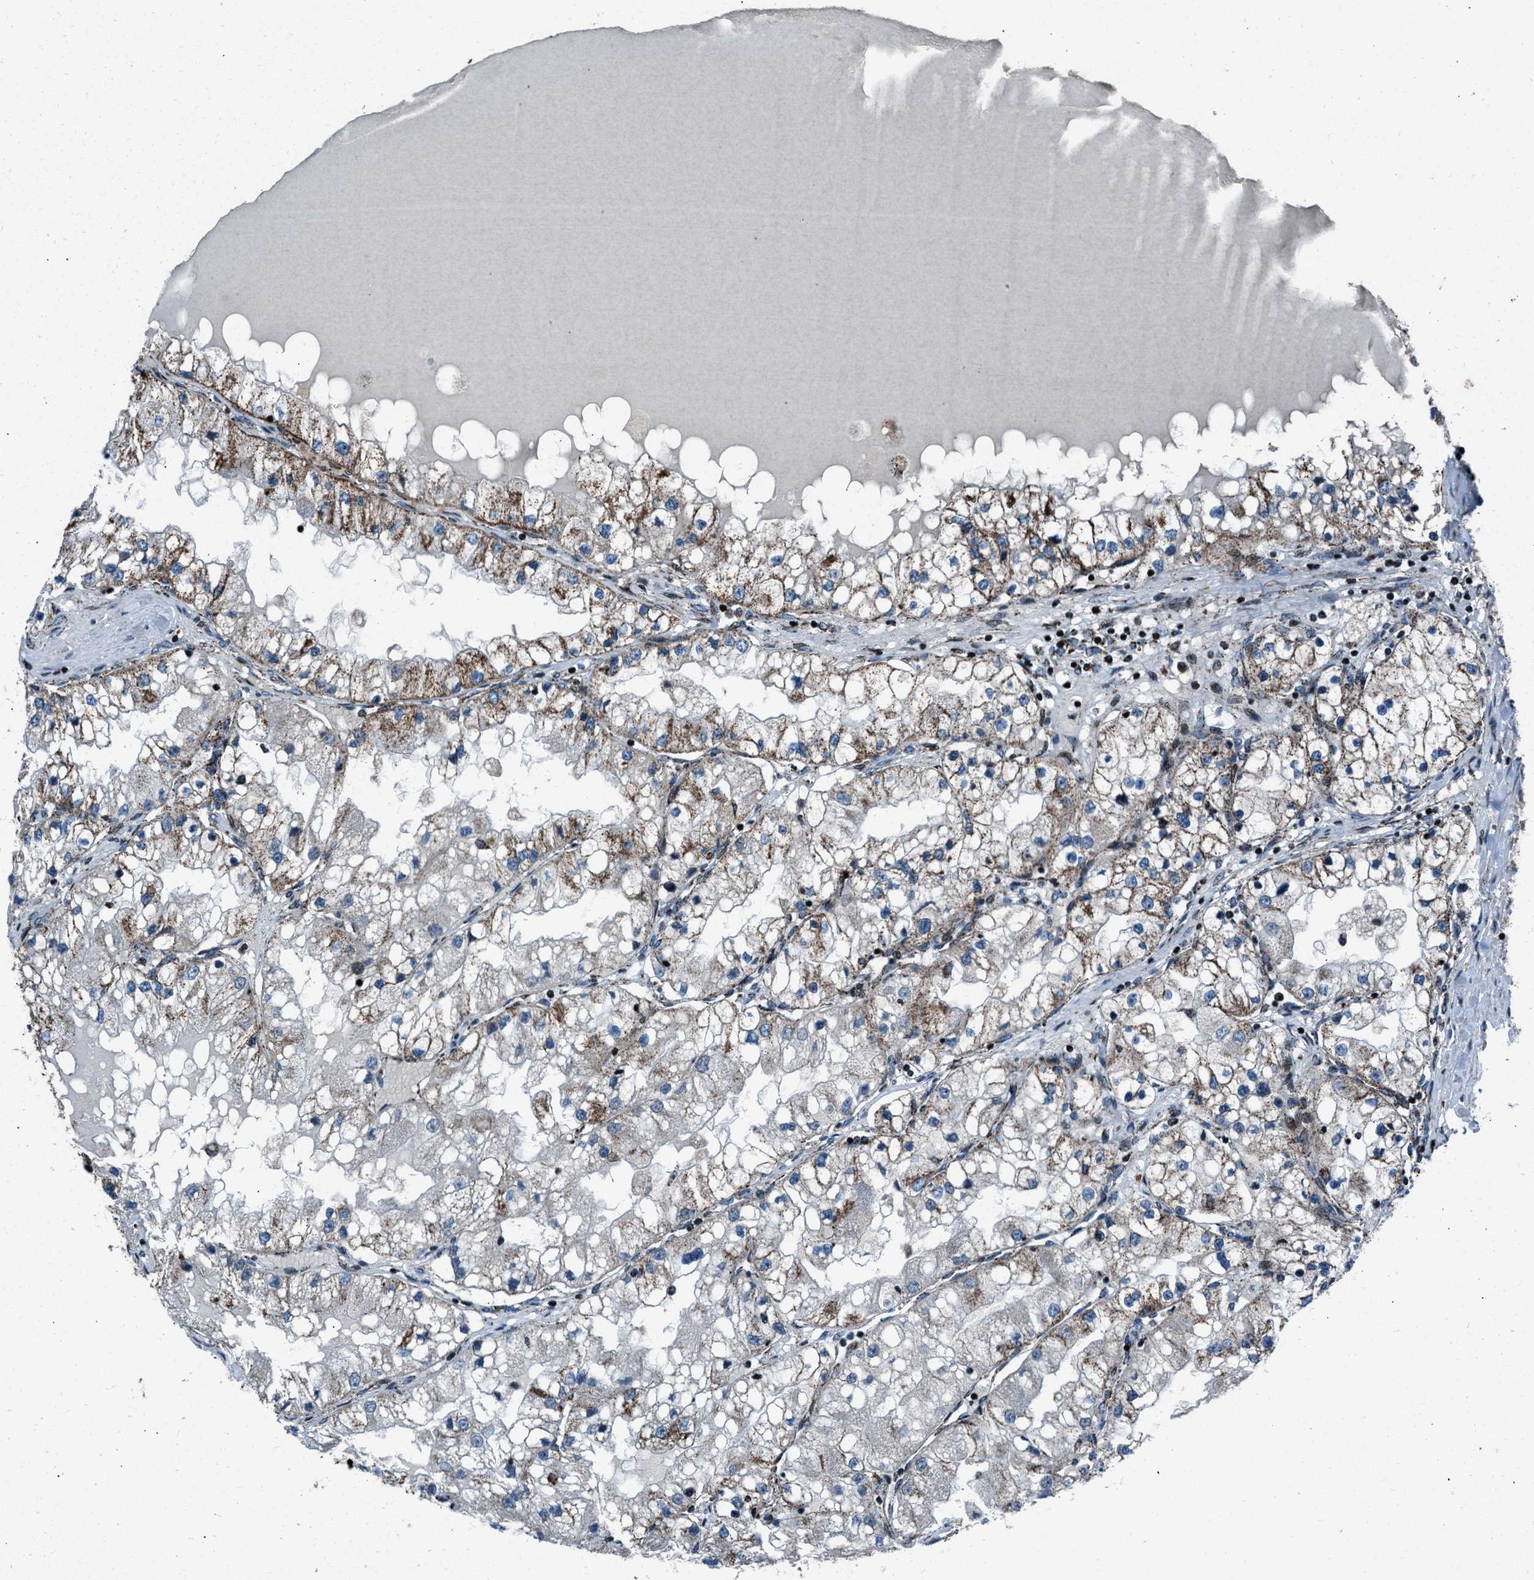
{"staining": {"intensity": "moderate", "quantity": ">75%", "location": "cytoplasmic/membranous"}, "tissue": "renal cancer", "cell_type": "Tumor cells", "image_type": "cancer", "snomed": [{"axis": "morphology", "description": "Adenocarcinoma, NOS"}, {"axis": "topography", "description": "Kidney"}], "caption": "The histopathology image exhibits immunohistochemical staining of renal cancer. There is moderate cytoplasmic/membranous positivity is identified in about >75% of tumor cells.", "gene": "MORC3", "patient": {"sex": "male", "age": 68}}